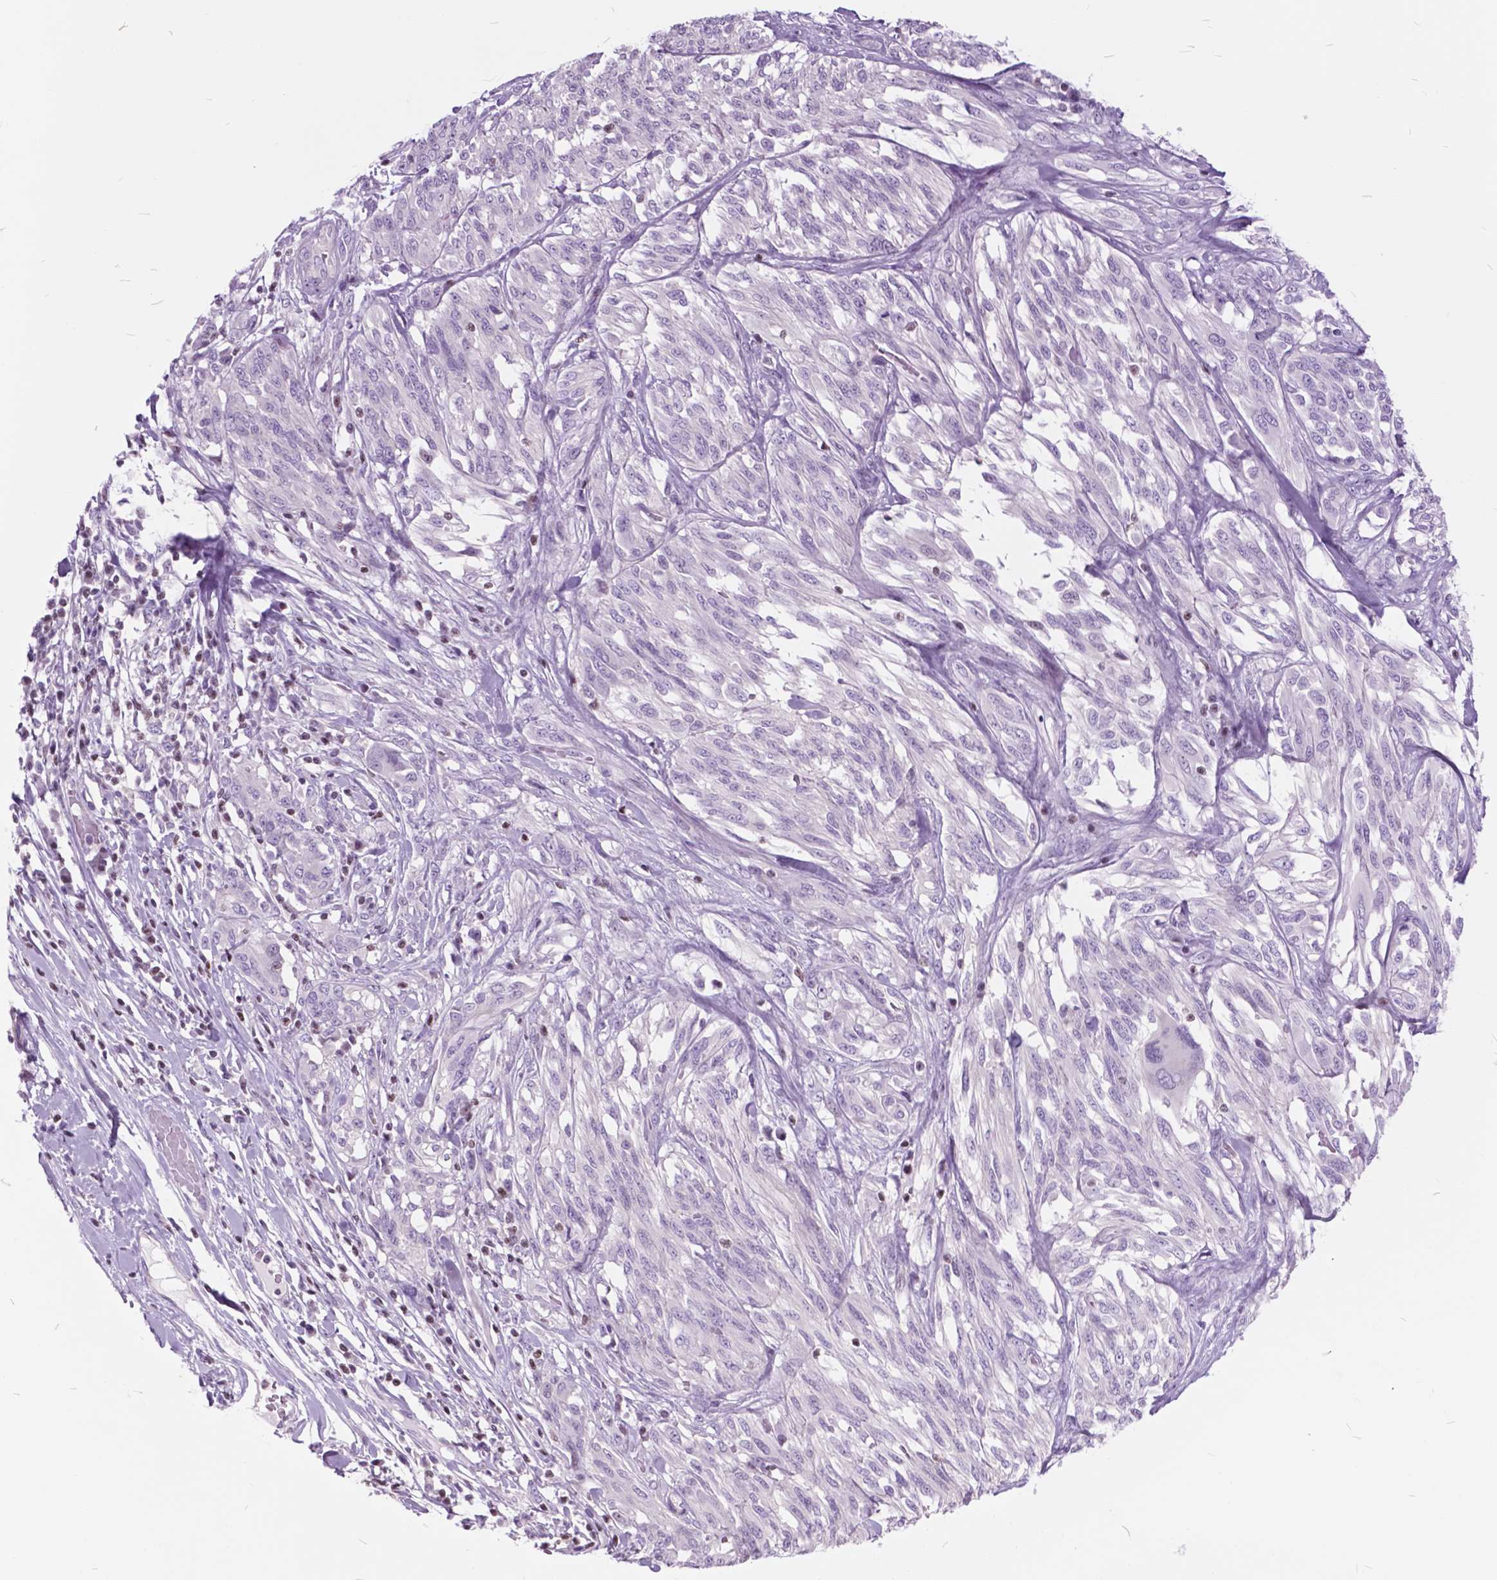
{"staining": {"intensity": "negative", "quantity": "none", "location": "none"}, "tissue": "melanoma", "cell_type": "Tumor cells", "image_type": "cancer", "snomed": [{"axis": "morphology", "description": "Malignant melanoma, NOS"}, {"axis": "topography", "description": "Skin"}], "caption": "Immunohistochemistry (IHC) of human melanoma displays no positivity in tumor cells.", "gene": "SP140", "patient": {"sex": "female", "age": 91}}